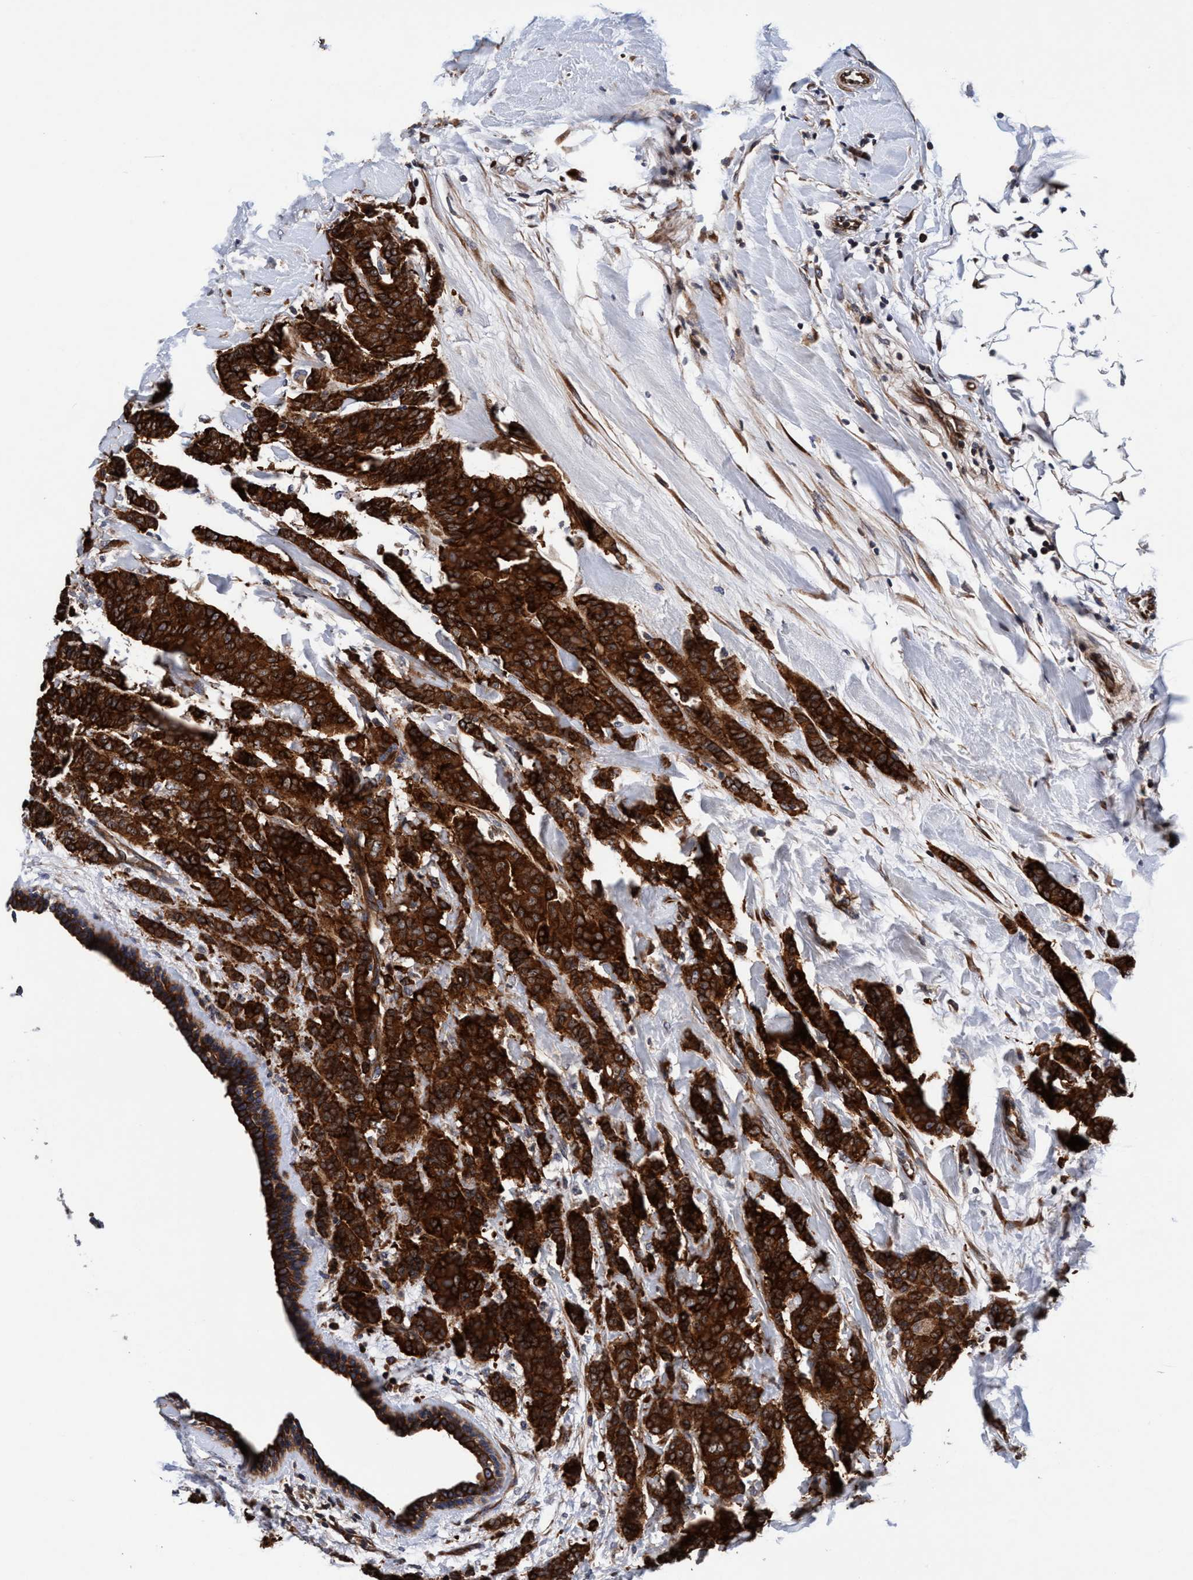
{"staining": {"intensity": "strong", "quantity": ">75%", "location": "cytoplasmic/membranous"}, "tissue": "breast cancer", "cell_type": "Tumor cells", "image_type": "cancer", "snomed": [{"axis": "morphology", "description": "Normal tissue, NOS"}, {"axis": "morphology", "description": "Duct carcinoma"}, {"axis": "topography", "description": "Breast"}], "caption": "Strong cytoplasmic/membranous expression is identified in approximately >75% of tumor cells in breast cancer (invasive ductal carcinoma).", "gene": "MCM3AP", "patient": {"sex": "female", "age": 40}}